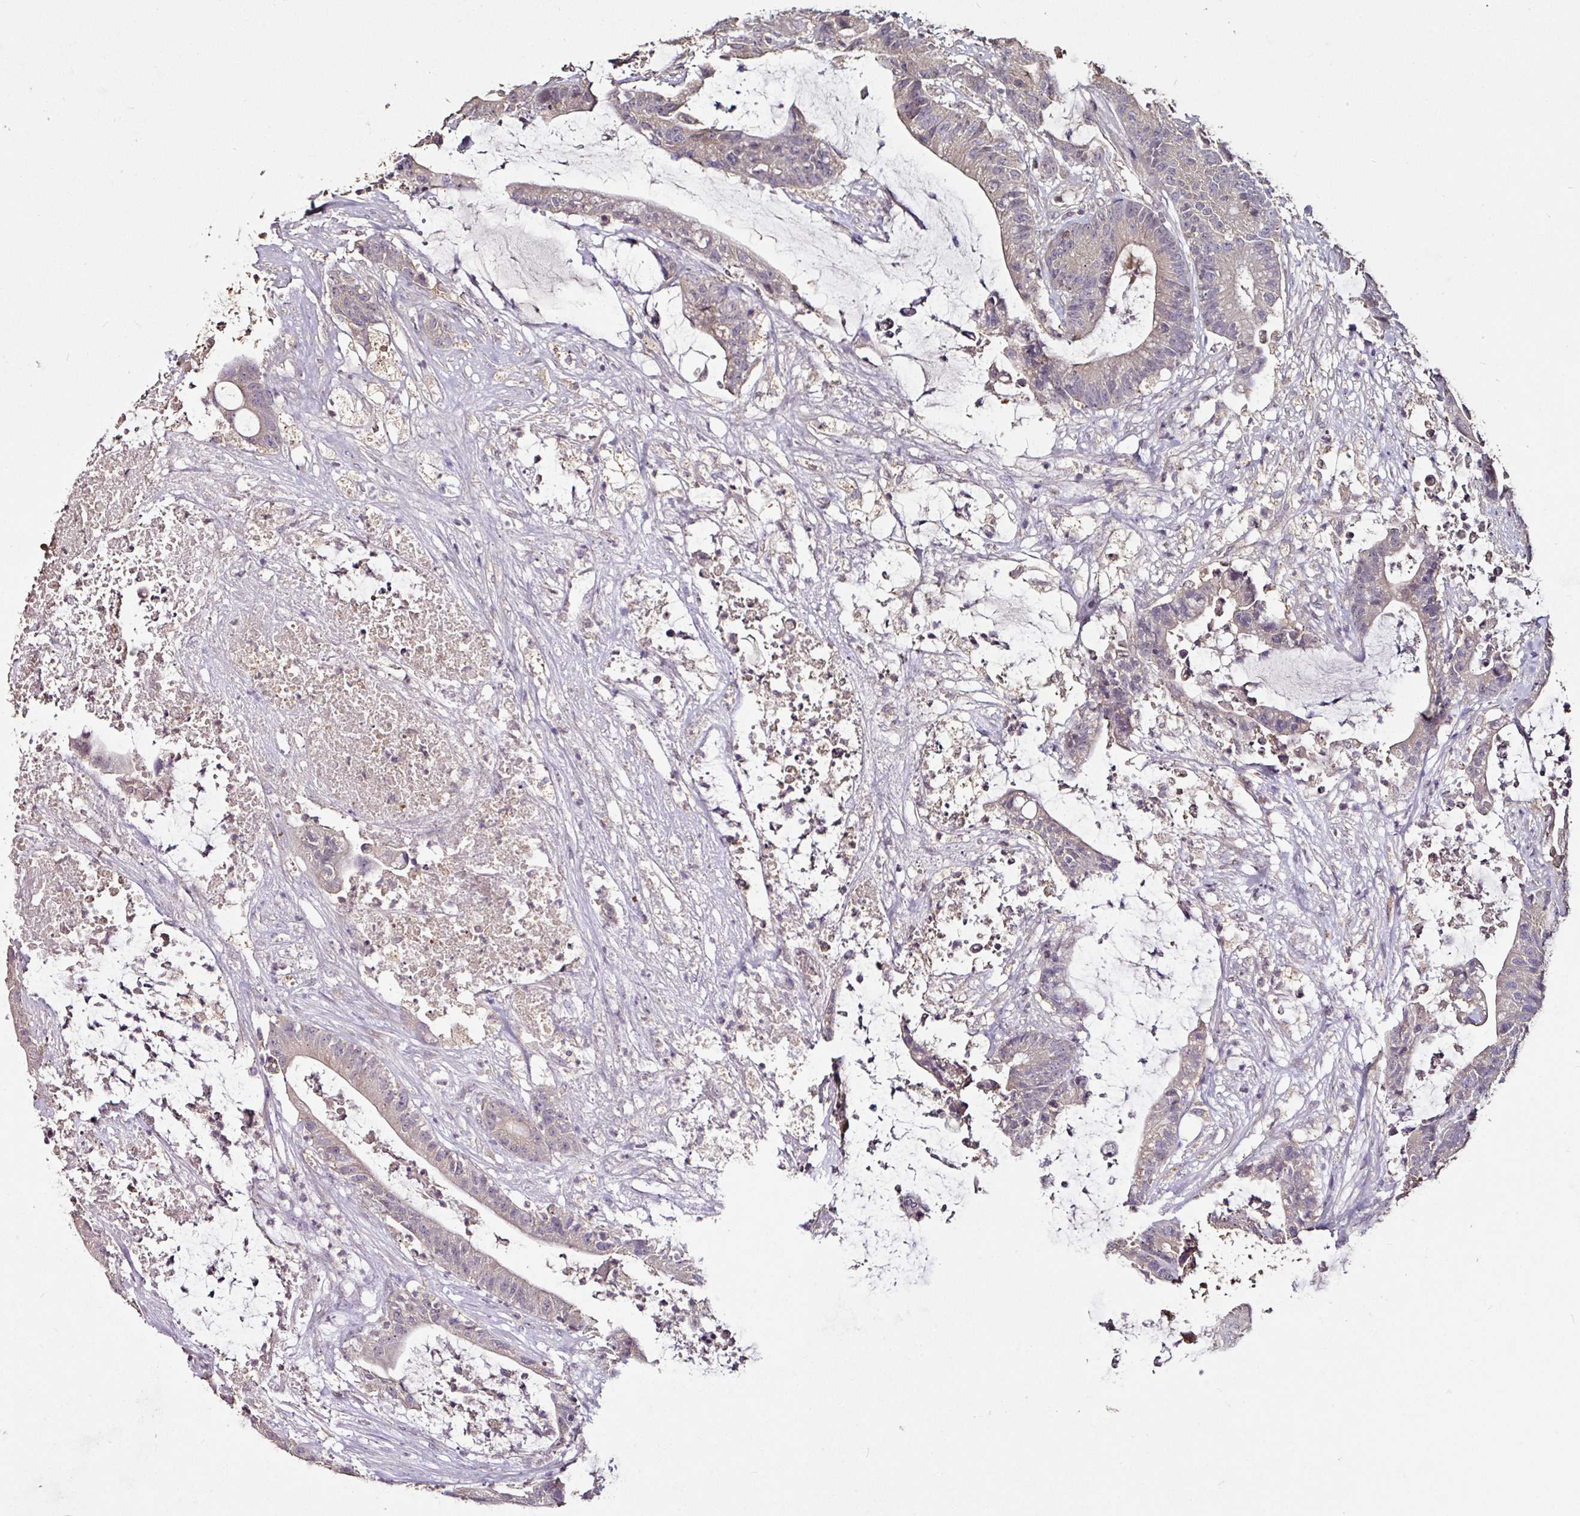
{"staining": {"intensity": "weak", "quantity": "<25%", "location": "cytoplasmic/membranous"}, "tissue": "colorectal cancer", "cell_type": "Tumor cells", "image_type": "cancer", "snomed": [{"axis": "morphology", "description": "Adenocarcinoma, NOS"}, {"axis": "topography", "description": "Colon"}], "caption": "Histopathology image shows no significant protein expression in tumor cells of colorectal adenocarcinoma.", "gene": "RPL38", "patient": {"sex": "female", "age": 84}}